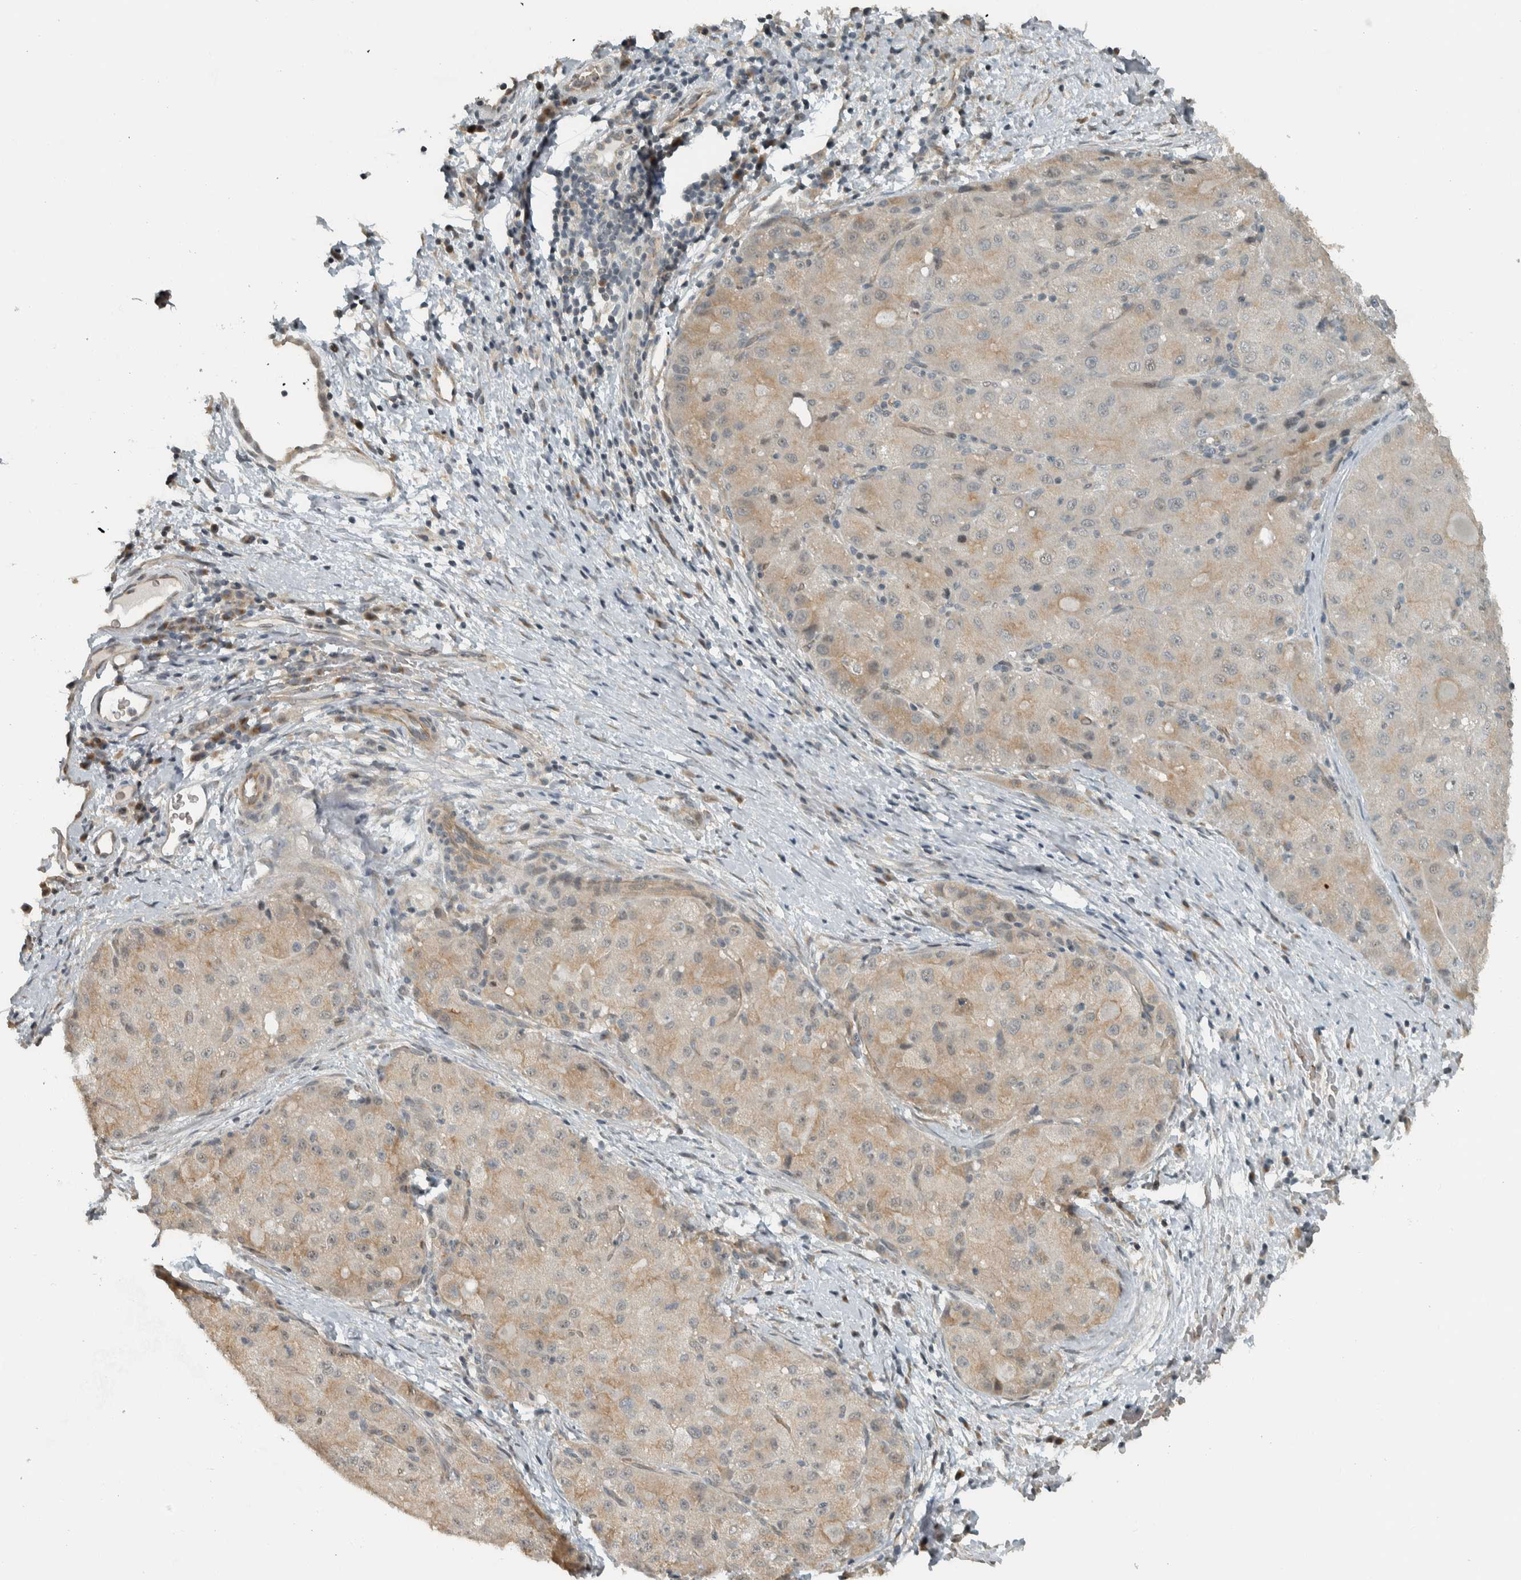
{"staining": {"intensity": "weak", "quantity": ">75%", "location": "cytoplasmic/membranous"}, "tissue": "liver cancer", "cell_type": "Tumor cells", "image_type": "cancer", "snomed": [{"axis": "morphology", "description": "Carcinoma, Hepatocellular, NOS"}, {"axis": "topography", "description": "Liver"}], "caption": "DAB (3,3'-diaminobenzidine) immunohistochemical staining of liver cancer reveals weak cytoplasmic/membranous protein staining in about >75% of tumor cells.", "gene": "NAPG", "patient": {"sex": "male", "age": 80}}